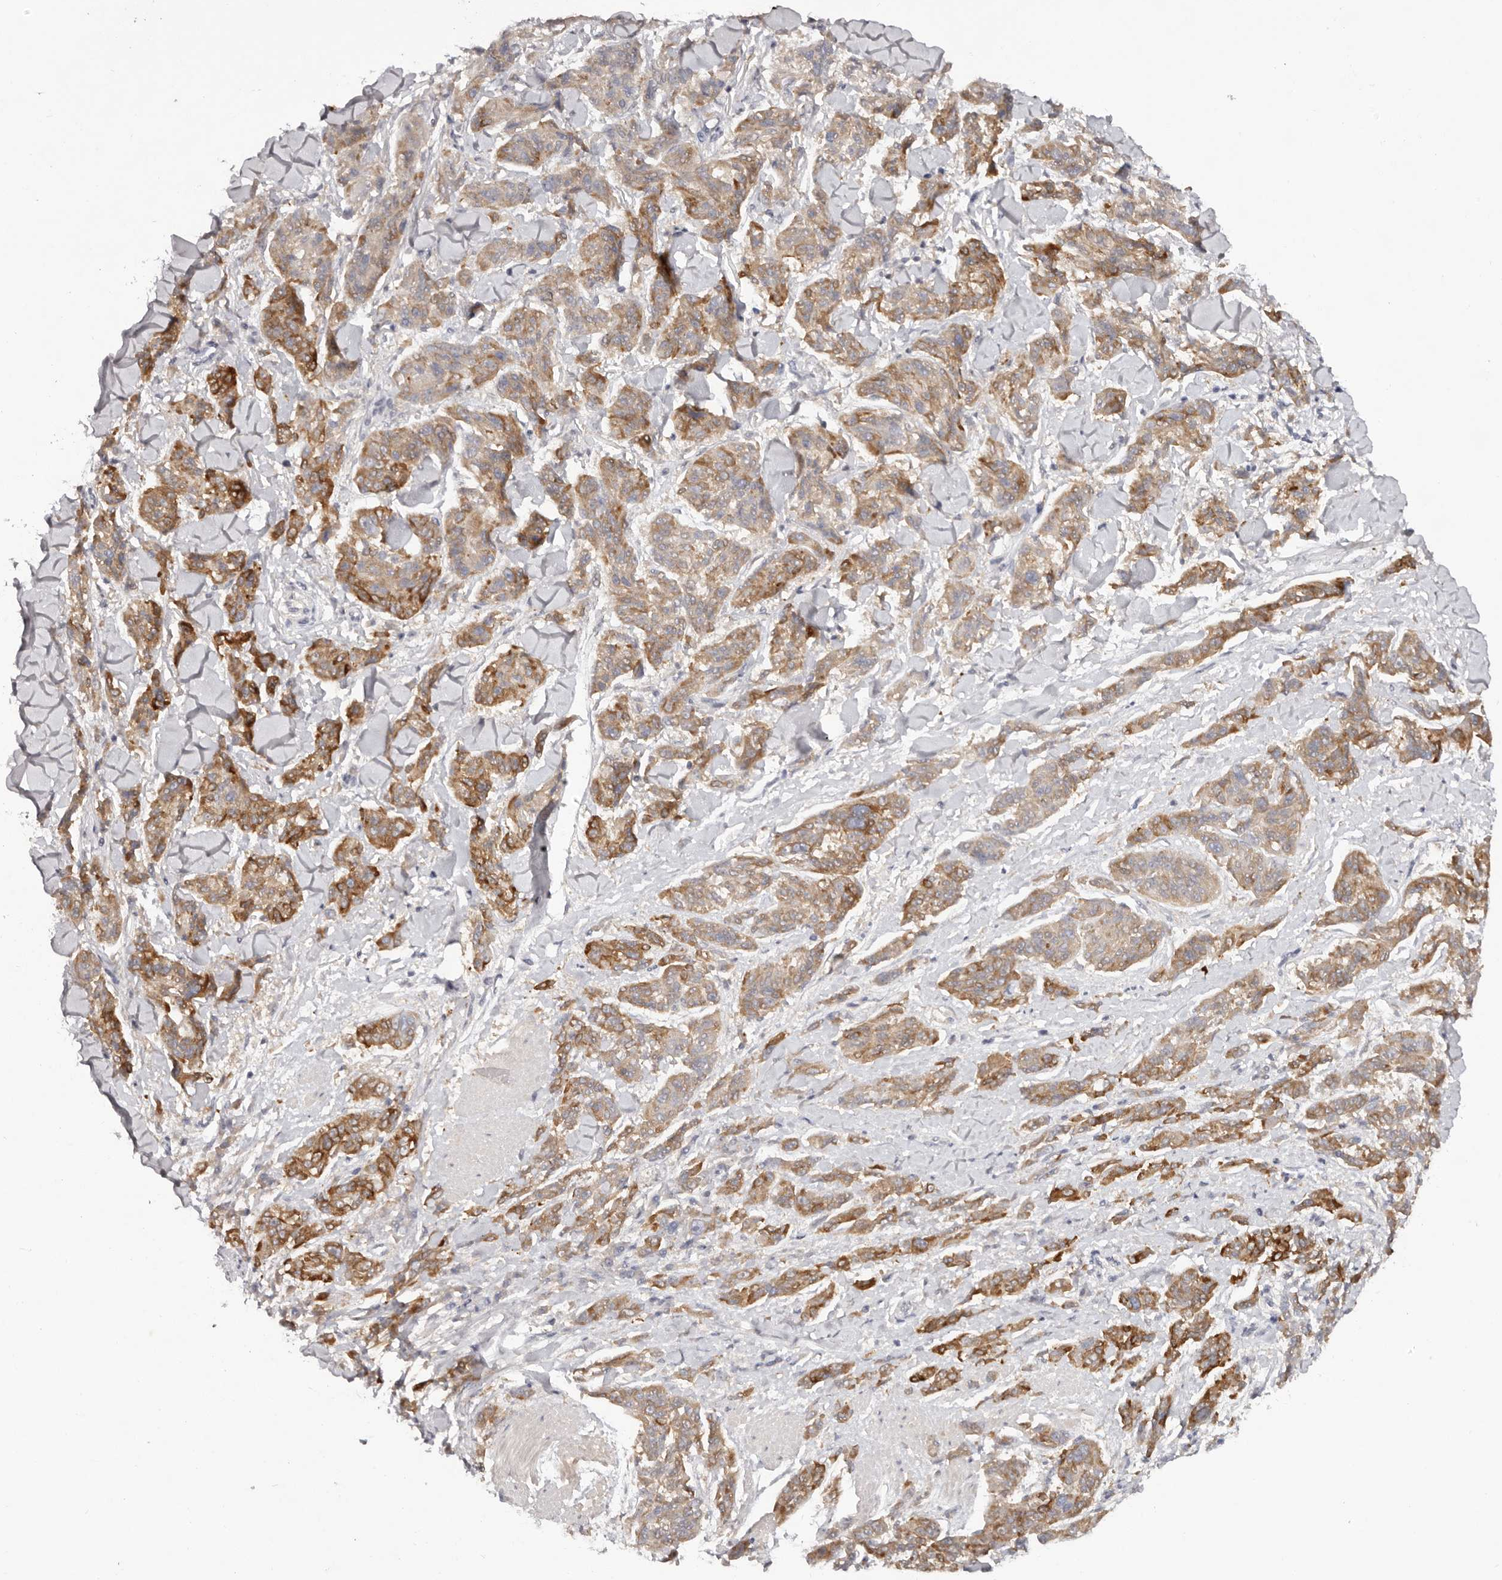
{"staining": {"intensity": "moderate", "quantity": ">75%", "location": "cytoplasmic/membranous"}, "tissue": "melanoma", "cell_type": "Tumor cells", "image_type": "cancer", "snomed": [{"axis": "morphology", "description": "Malignant melanoma, NOS"}, {"axis": "topography", "description": "Skin"}], "caption": "Malignant melanoma stained with a brown dye reveals moderate cytoplasmic/membranous positive expression in about >75% of tumor cells.", "gene": "SCUBE2", "patient": {"sex": "male", "age": 53}}